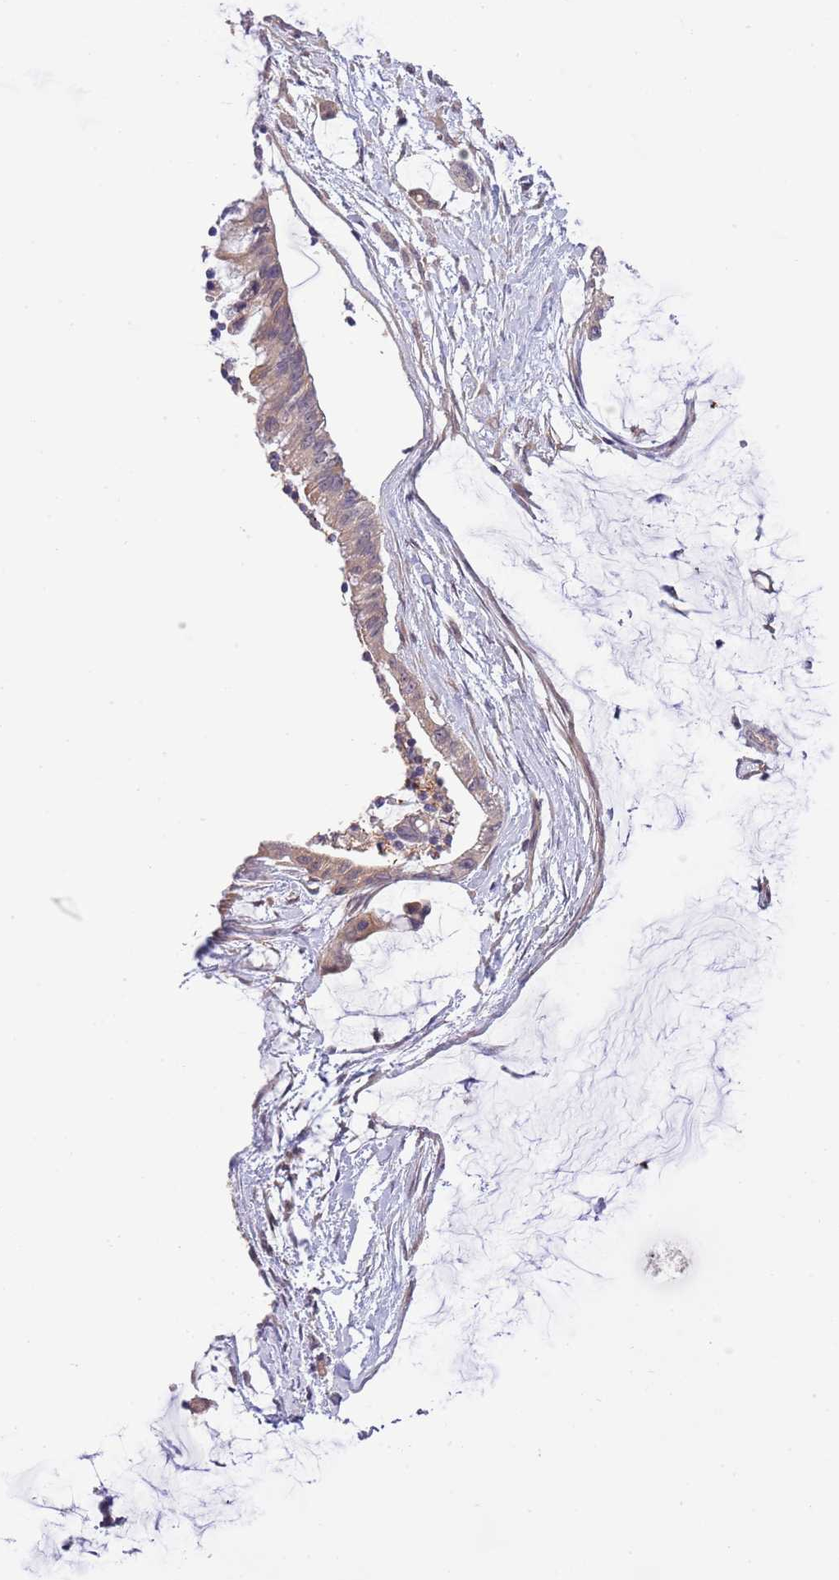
{"staining": {"intensity": "weak", "quantity": ">75%", "location": "cytoplasmic/membranous"}, "tissue": "ovarian cancer", "cell_type": "Tumor cells", "image_type": "cancer", "snomed": [{"axis": "morphology", "description": "Cystadenocarcinoma, mucinous, NOS"}, {"axis": "topography", "description": "Ovary"}], "caption": "The immunohistochemical stain labels weak cytoplasmic/membranous positivity in tumor cells of ovarian mucinous cystadenocarcinoma tissue. The protein is shown in brown color, while the nuclei are stained blue.", "gene": "LIPJ", "patient": {"sex": "female", "age": 39}}